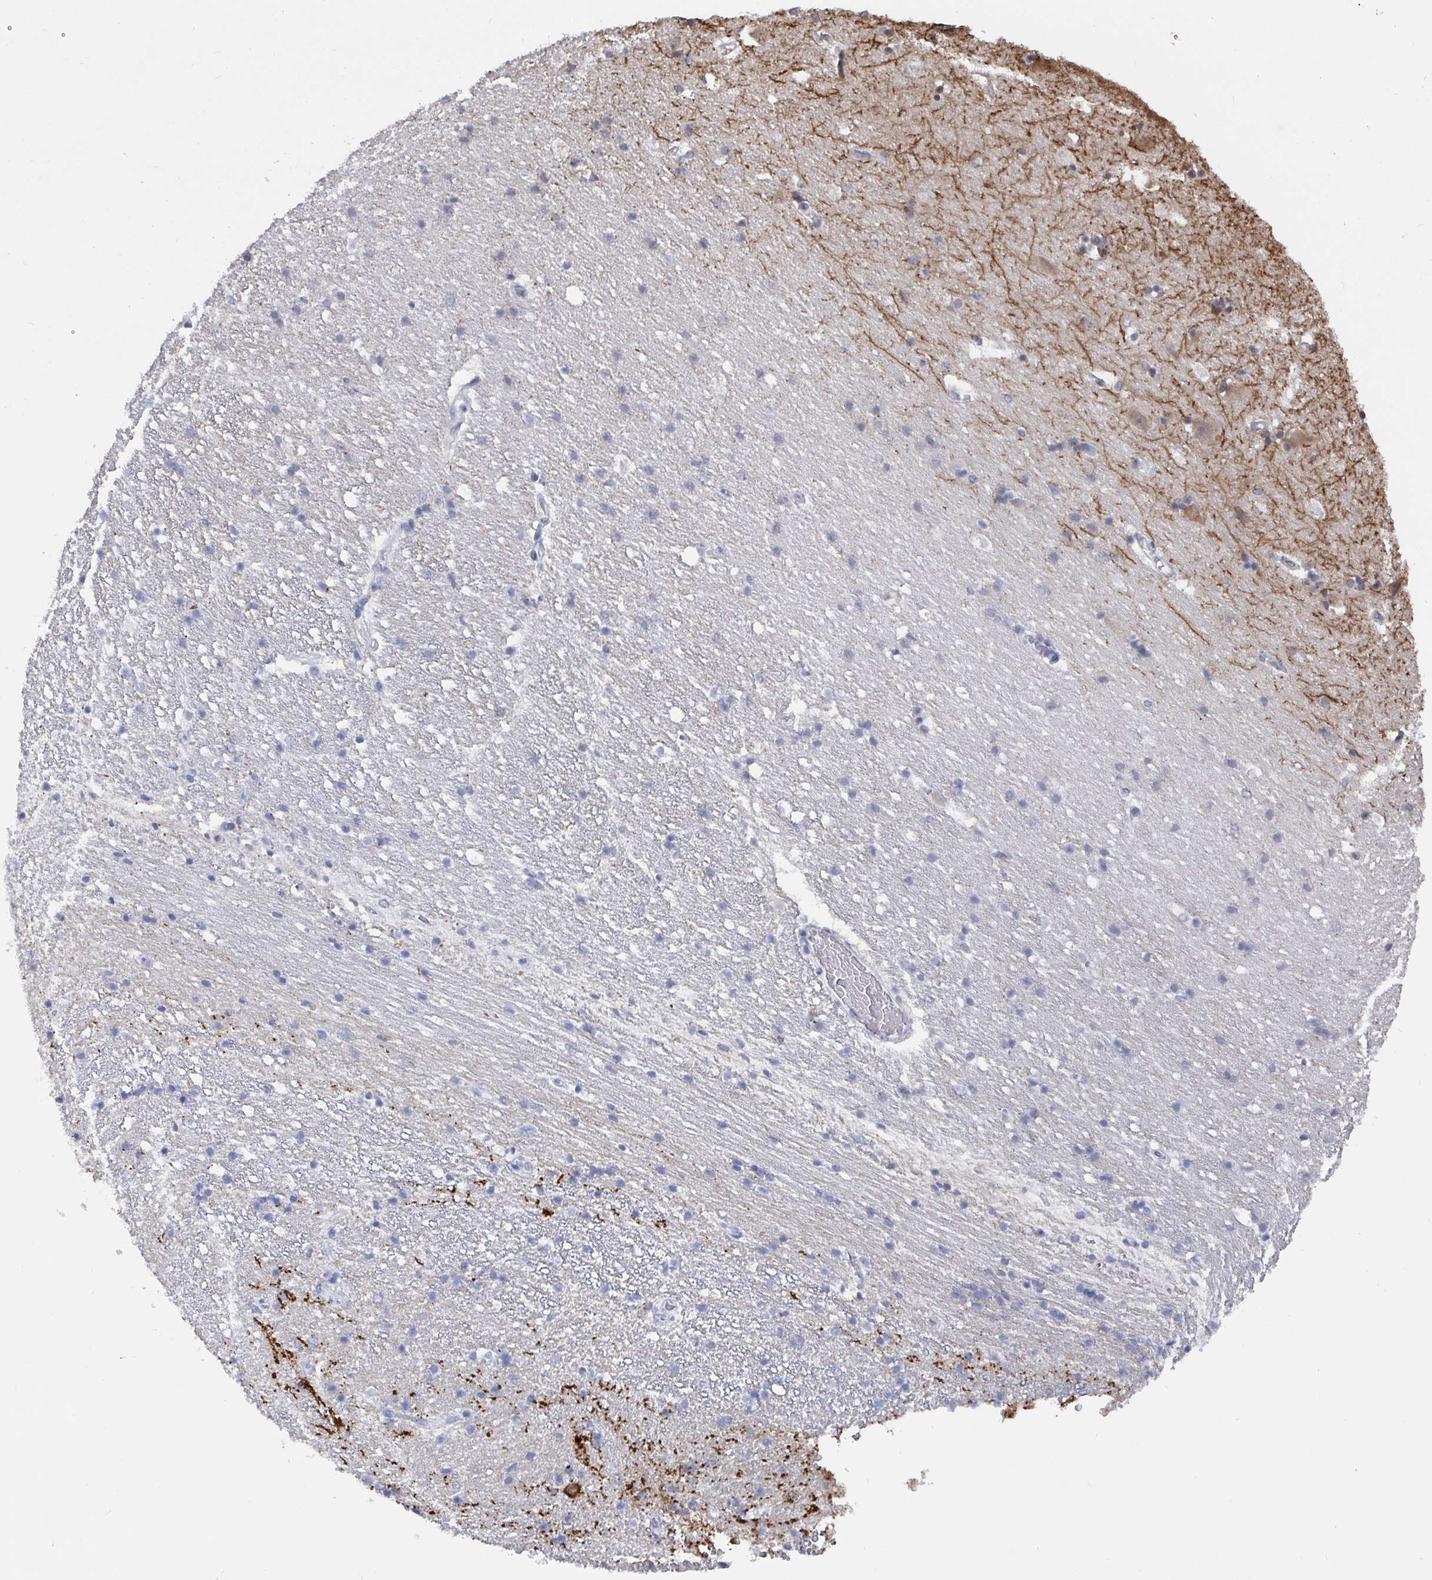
{"staining": {"intensity": "strong", "quantity": "<25%", "location": "cytoplasmic/membranous"}, "tissue": "hippocampus", "cell_type": "Glial cells", "image_type": "normal", "snomed": [{"axis": "morphology", "description": "Normal tissue, NOS"}, {"axis": "topography", "description": "Hippocampus"}], "caption": "Immunohistochemistry staining of unremarkable hippocampus, which reveals medium levels of strong cytoplasmic/membranous staining in about <25% of glial cells indicating strong cytoplasmic/membranous protein positivity. The staining was performed using DAB (3,3'-diaminobenzidine) (brown) for protein detection and nuclei were counterstained in hematoxylin (blue).", "gene": "CAMKV", "patient": {"sex": "male", "age": 63}}